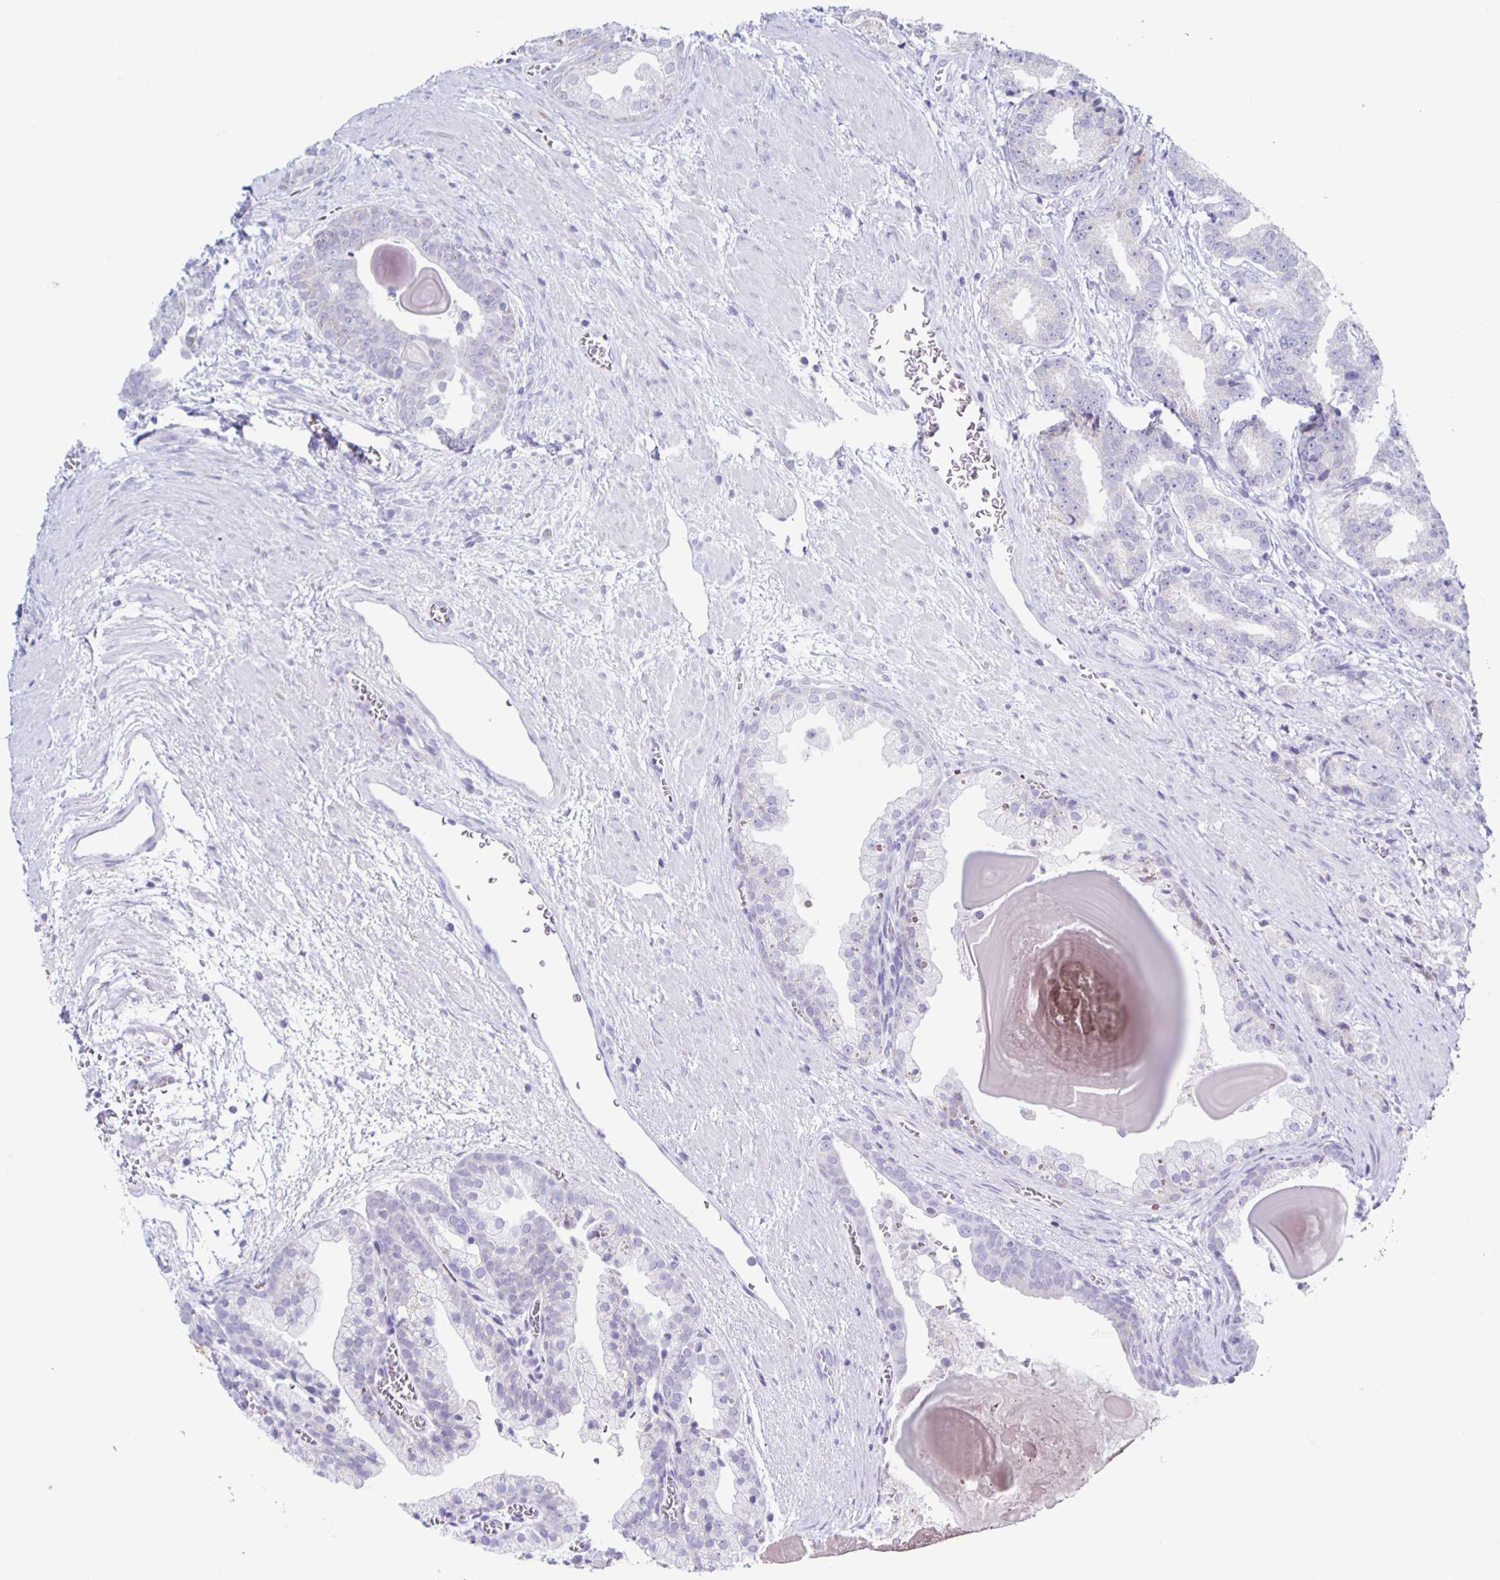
{"staining": {"intensity": "negative", "quantity": "none", "location": "none"}, "tissue": "prostate cancer", "cell_type": "Tumor cells", "image_type": "cancer", "snomed": [{"axis": "morphology", "description": "Adenocarcinoma, High grade"}, {"axis": "topography", "description": "Prostate and seminal vesicle, NOS"}], "caption": "There is no significant expression in tumor cells of prostate cancer (adenocarcinoma (high-grade)). (DAB IHC visualized using brightfield microscopy, high magnification).", "gene": "CT45A5", "patient": {"sex": "male", "age": 61}}